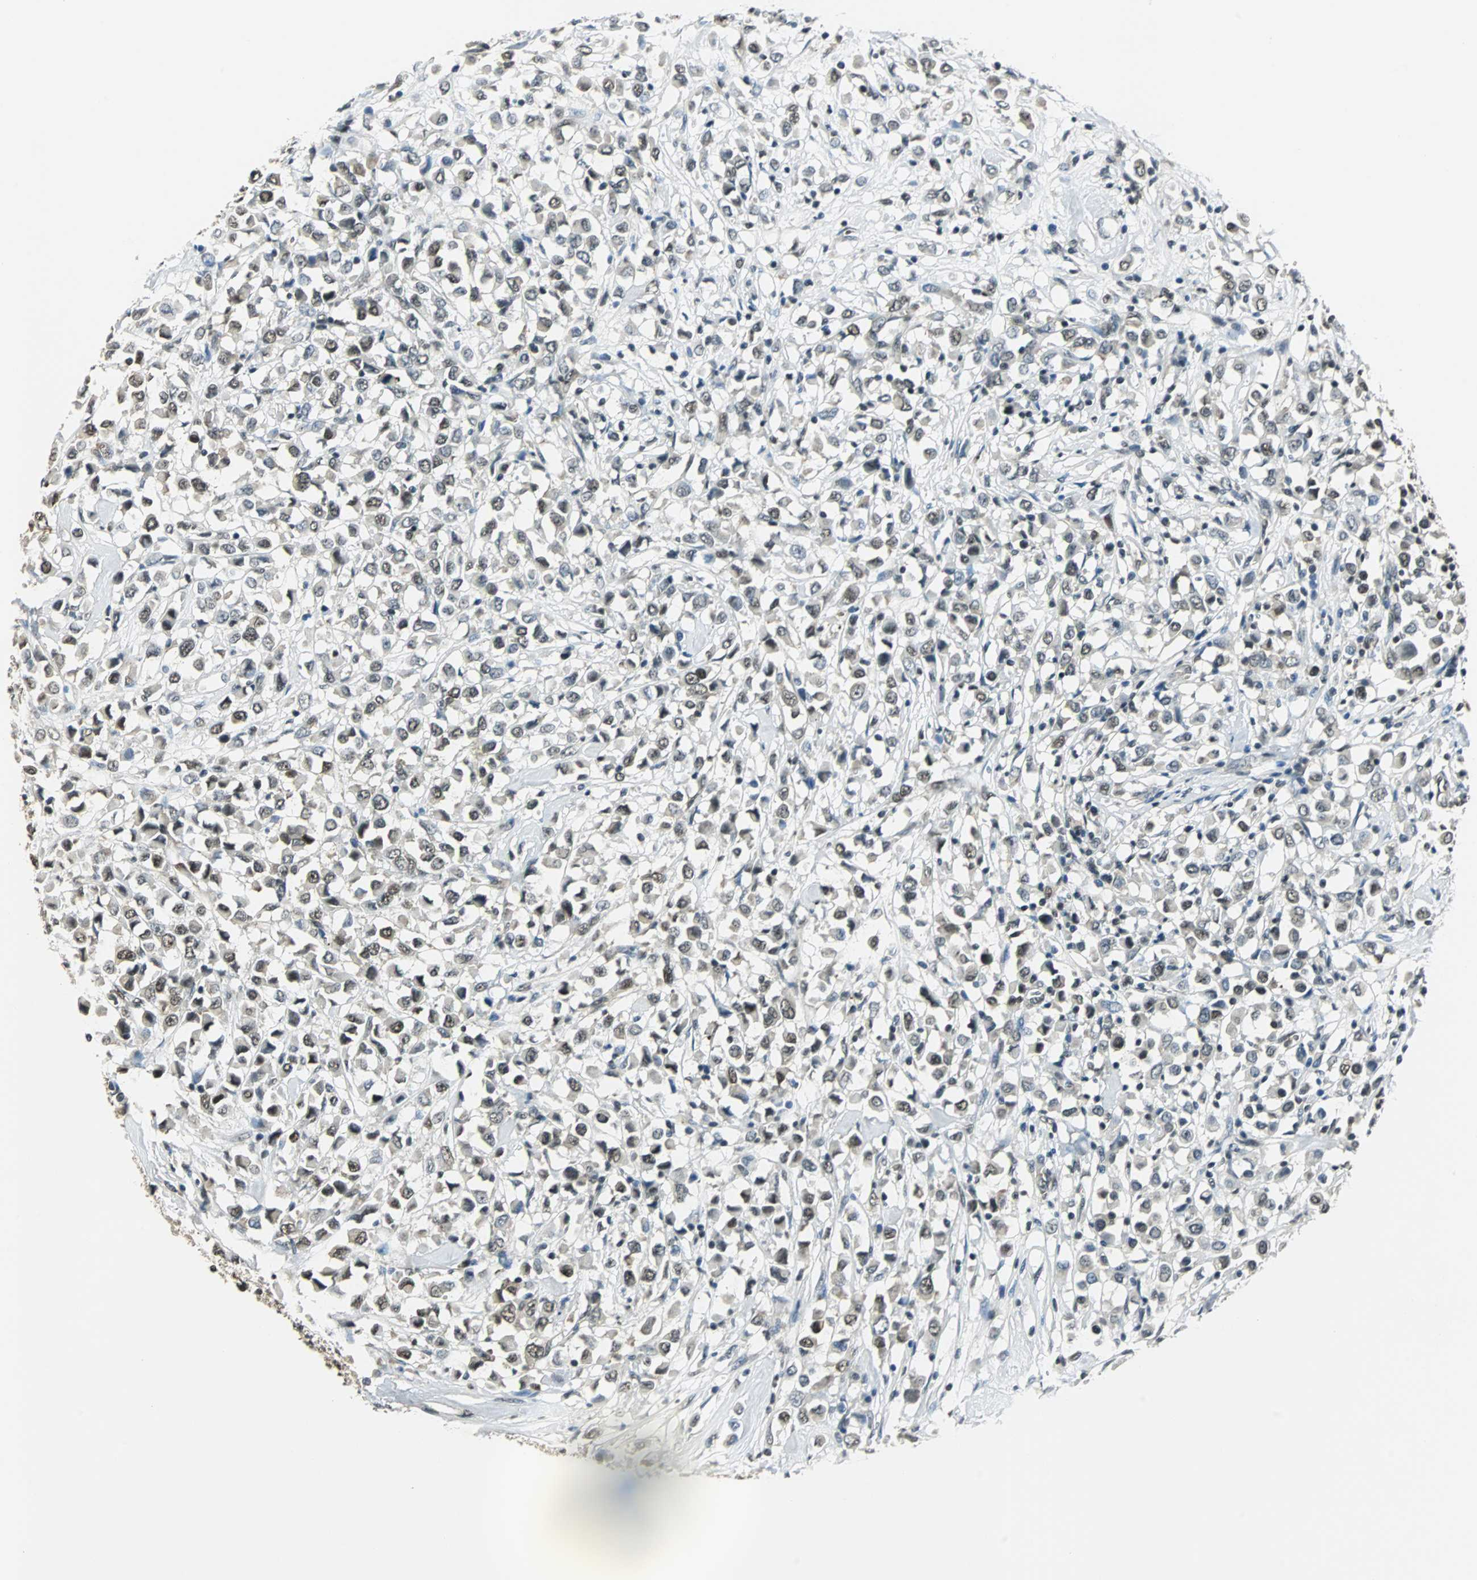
{"staining": {"intensity": "moderate", "quantity": "25%-75%", "location": "cytoplasmic/membranous,nuclear"}, "tissue": "breast cancer", "cell_type": "Tumor cells", "image_type": "cancer", "snomed": [{"axis": "morphology", "description": "Duct carcinoma"}, {"axis": "topography", "description": "Breast"}], "caption": "Immunohistochemistry (IHC) (DAB) staining of breast invasive ductal carcinoma reveals moderate cytoplasmic/membranous and nuclear protein expression in about 25%-75% of tumor cells. (DAB (3,3'-diaminobenzidine) IHC, brown staining for protein, blue staining for nuclei).", "gene": "RBM14", "patient": {"sex": "female", "age": 61}}